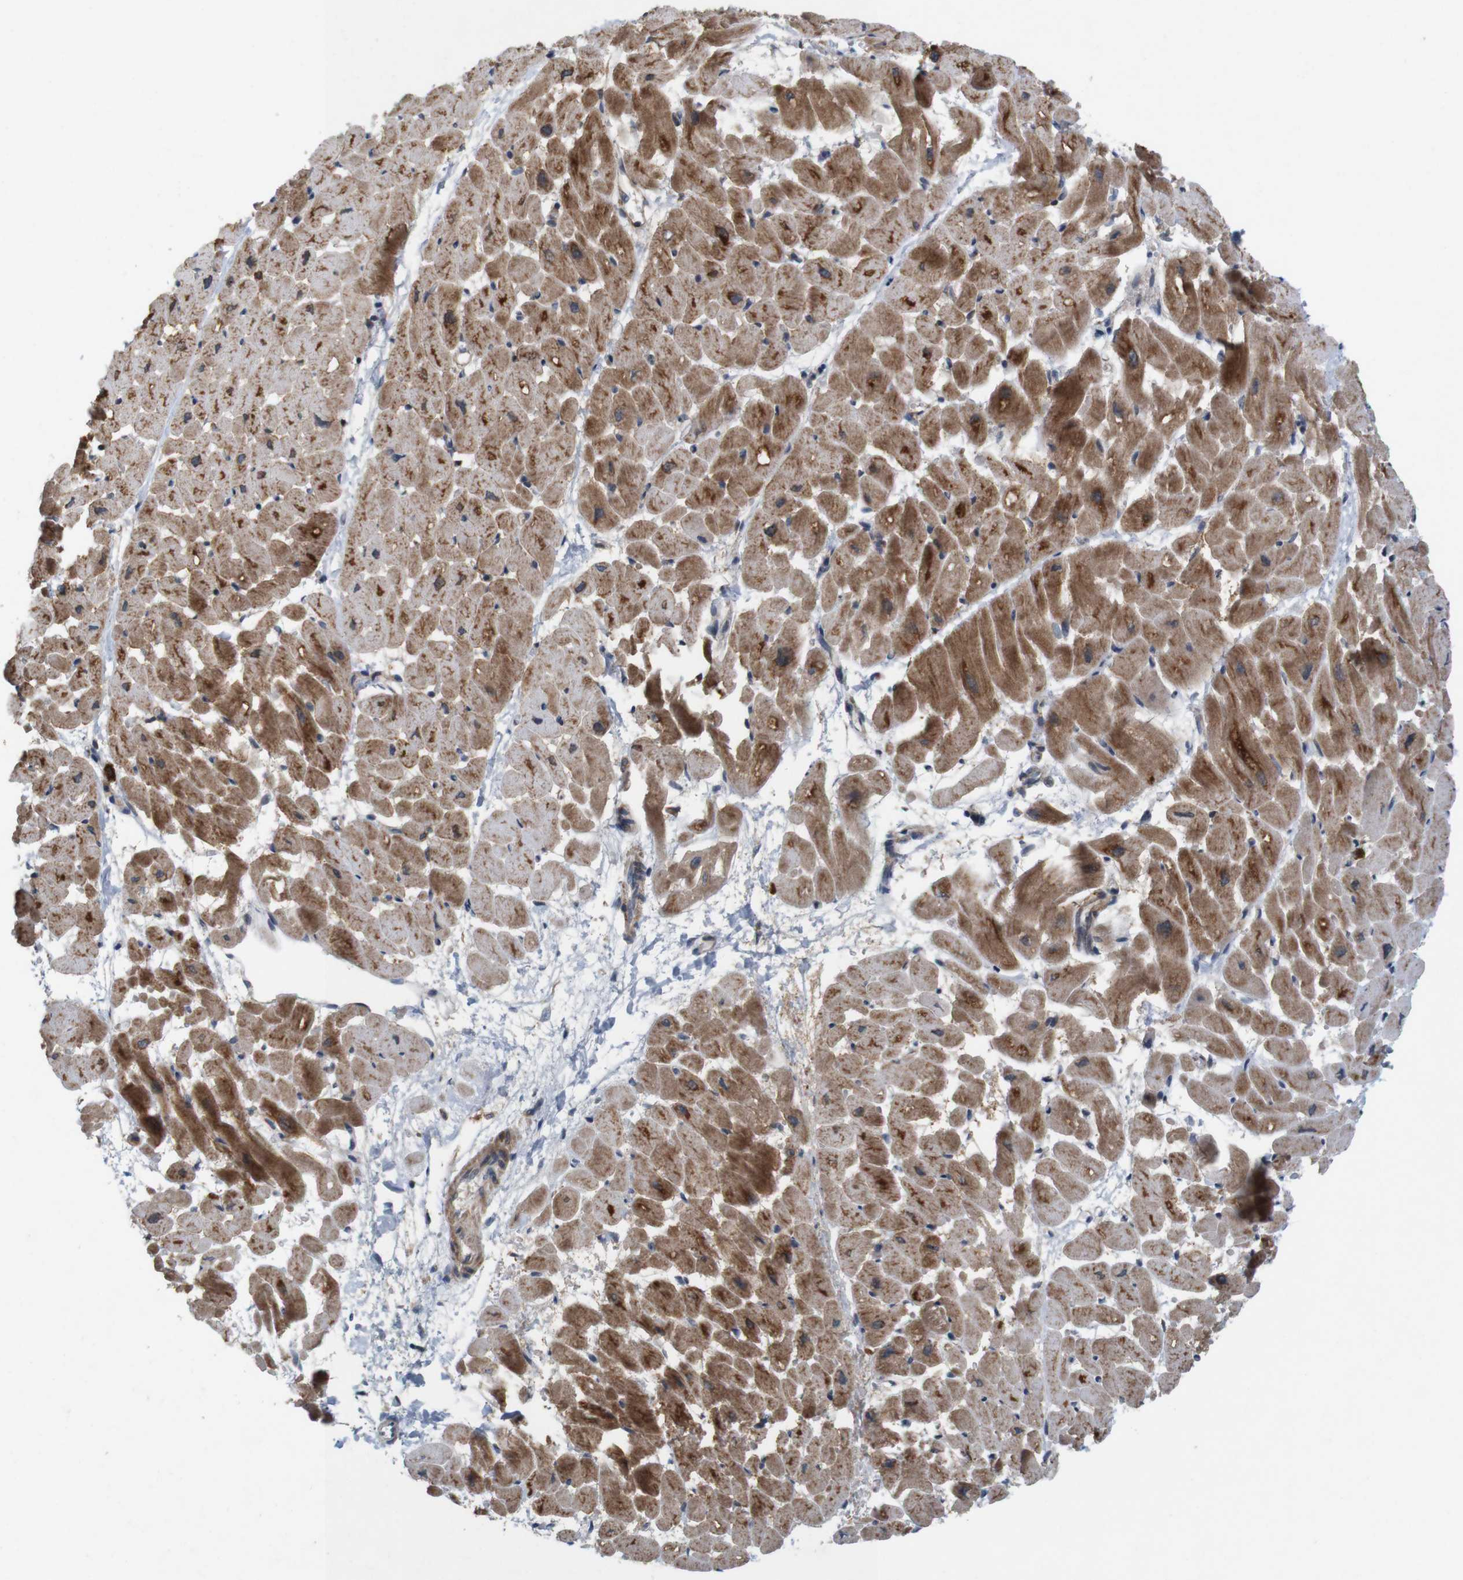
{"staining": {"intensity": "moderate", "quantity": ">75%", "location": "cytoplasmic/membranous"}, "tissue": "heart muscle", "cell_type": "Cardiomyocytes", "image_type": "normal", "snomed": [{"axis": "morphology", "description": "Normal tissue, NOS"}, {"axis": "topography", "description": "Heart"}], "caption": "This image exhibits IHC staining of unremarkable human heart muscle, with medium moderate cytoplasmic/membranous staining in approximately >75% of cardiomyocytes.", "gene": "SIGLEC8", "patient": {"sex": "male", "age": 45}}